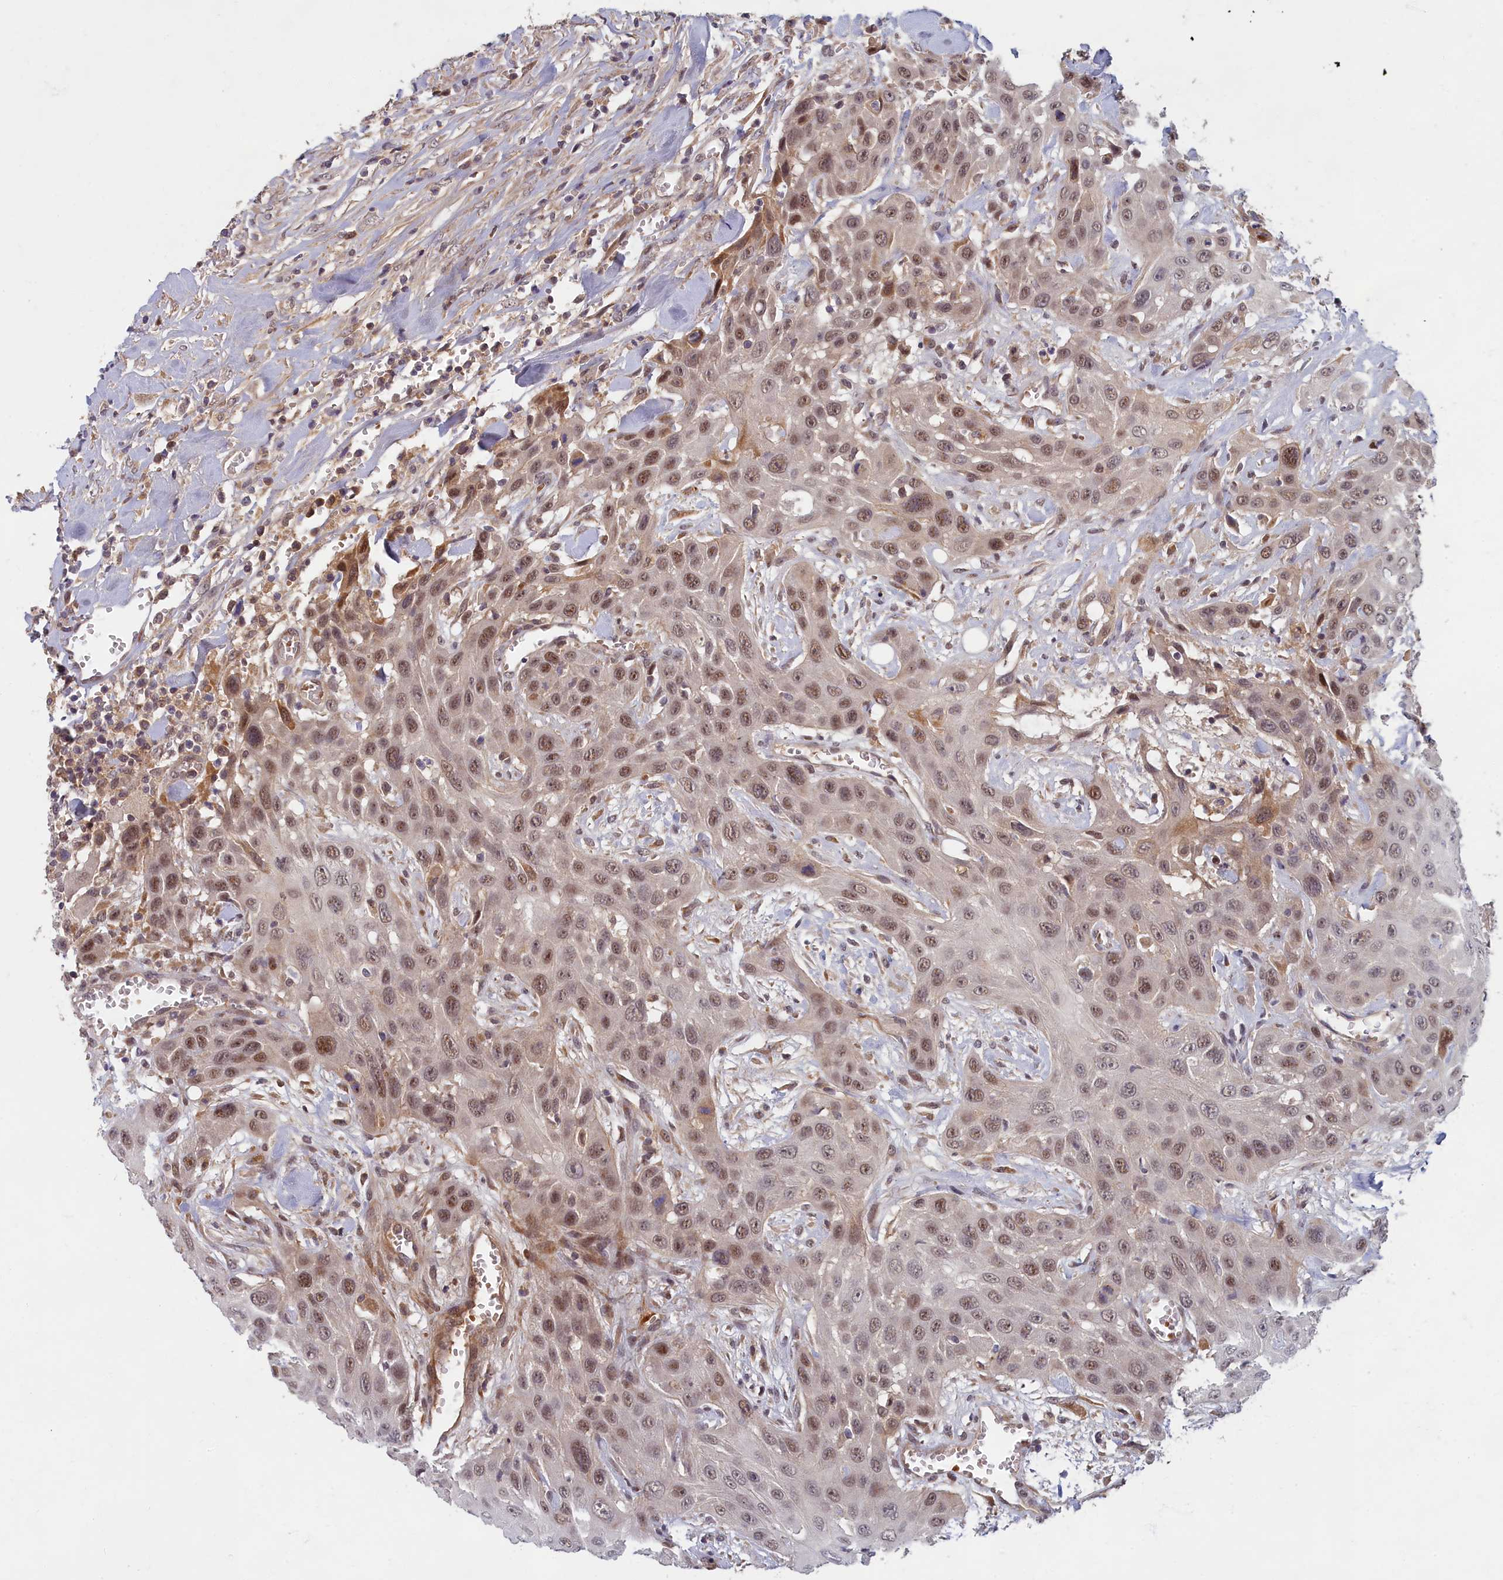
{"staining": {"intensity": "moderate", "quantity": ">75%", "location": "nuclear"}, "tissue": "head and neck cancer", "cell_type": "Tumor cells", "image_type": "cancer", "snomed": [{"axis": "morphology", "description": "Squamous cell carcinoma, NOS"}, {"axis": "topography", "description": "Head-Neck"}], "caption": "An IHC histopathology image of neoplastic tissue is shown. Protein staining in brown highlights moderate nuclear positivity in head and neck squamous cell carcinoma within tumor cells.", "gene": "EARS2", "patient": {"sex": "male", "age": 81}}